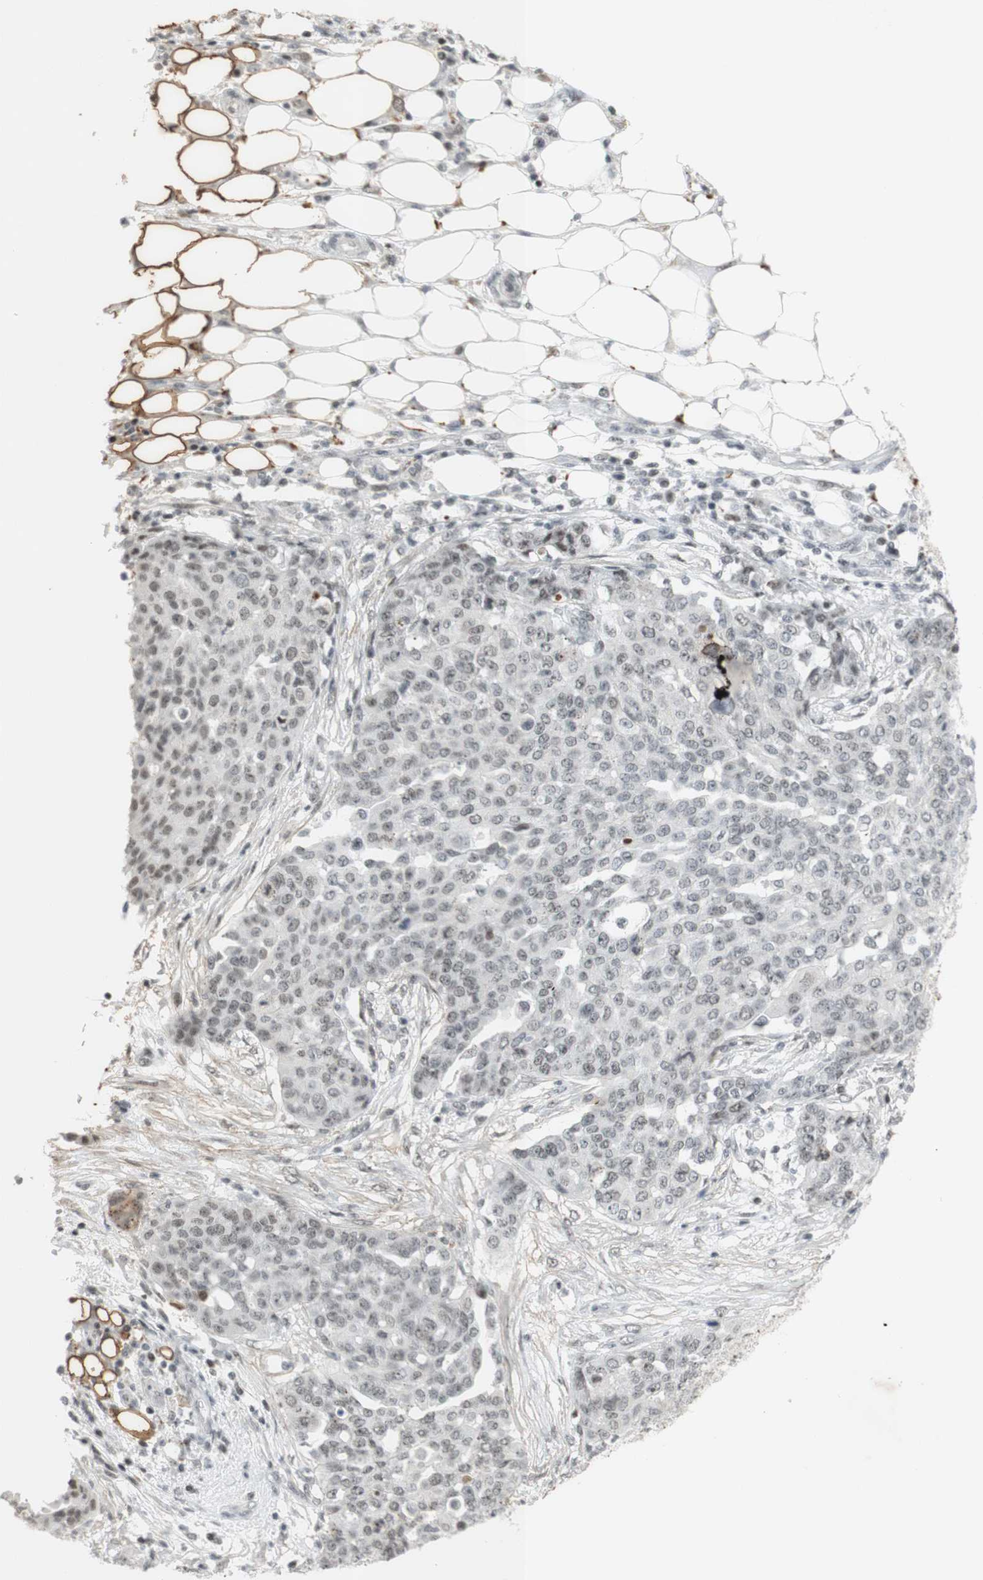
{"staining": {"intensity": "moderate", "quantity": "25%-75%", "location": "nuclear"}, "tissue": "ovarian cancer", "cell_type": "Tumor cells", "image_type": "cancer", "snomed": [{"axis": "morphology", "description": "Cystadenocarcinoma, serous, NOS"}, {"axis": "topography", "description": "Soft tissue"}, {"axis": "topography", "description": "Ovary"}], "caption": "Protein expression analysis of serous cystadenocarcinoma (ovarian) shows moderate nuclear positivity in approximately 25%-75% of tumor cells.", "gene": "IRF1", "patient": {"sex": "female", "age": 57}}